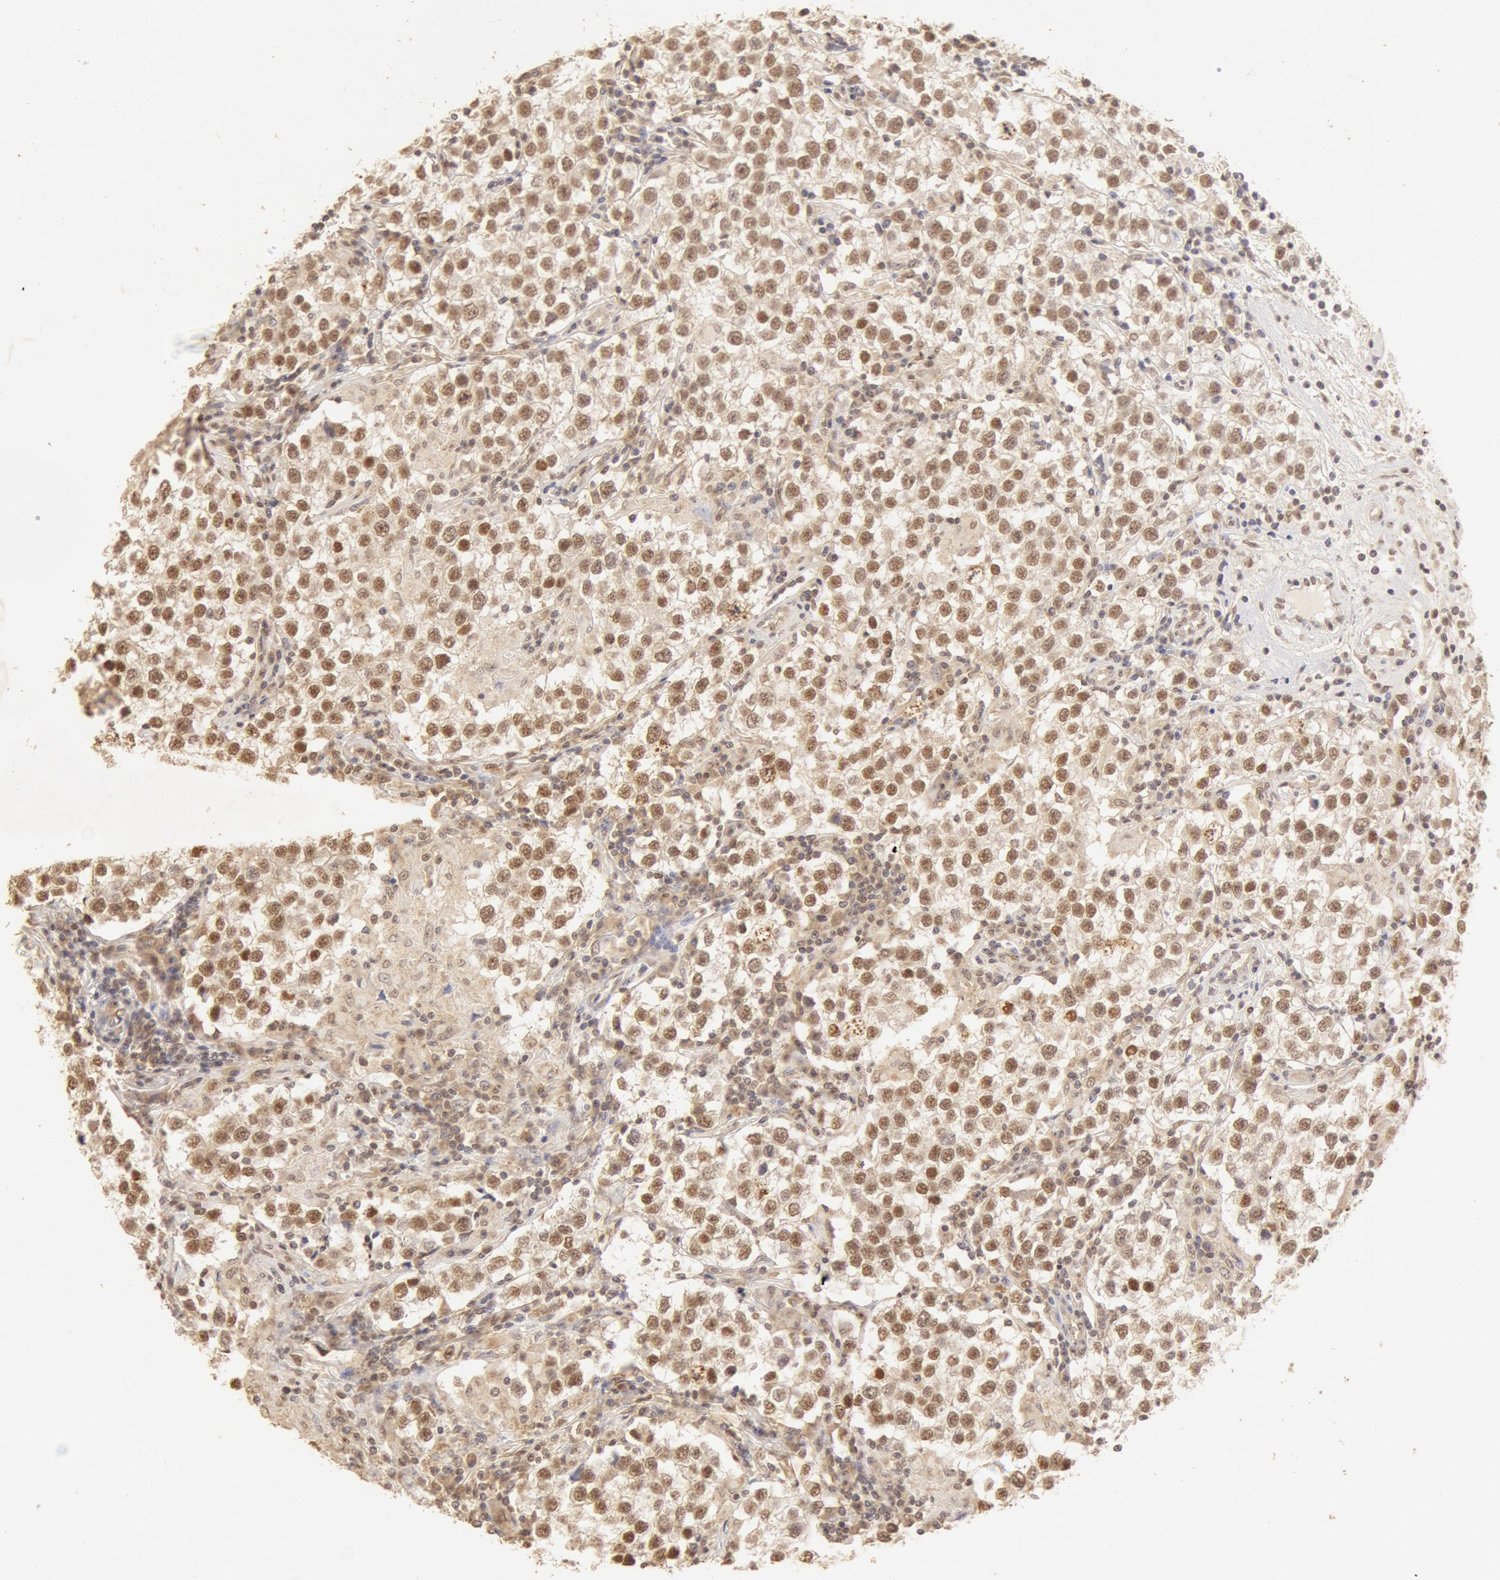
{"staining": {"intensity": "moderate", "quantity": ">75%", "location": "cytoplasmic/membranous,nuclear"}, "tissue": "testis cancer", "cell_type": "Tumor cells", "image_type": "cancer", "snomed": [{"axis": "morphology", "description": "Seminoma, NOS"}, {"axis": "topography", "description": "Testis"}], "caption": "A histopathology image of human testis cancer stained for a protein demonstrates moderate cytoplasmic/membranous and nuclear brown staining in tumor cells.", "gene": "SNRNP70", "patient": {"sex": "male", "age": 36}}